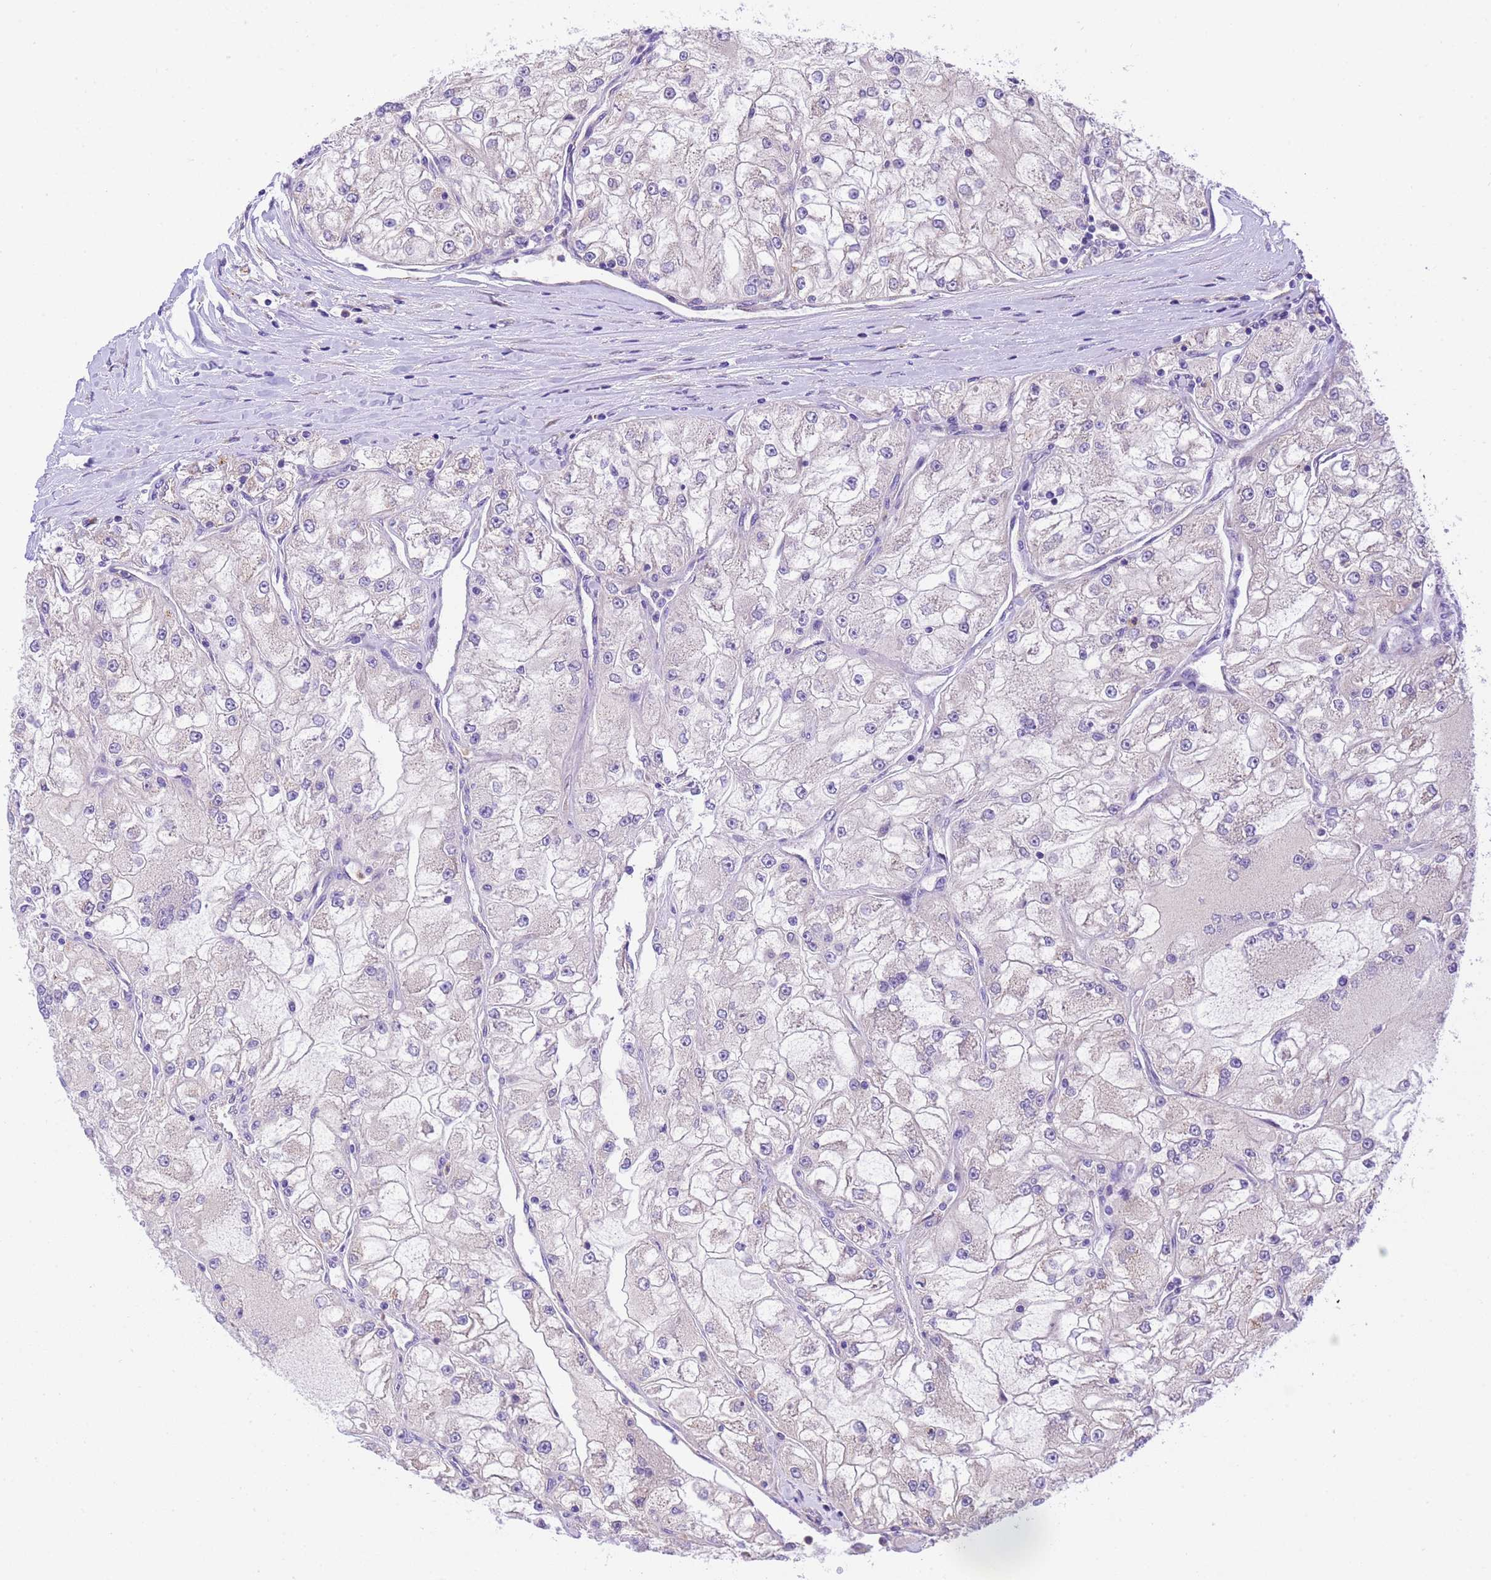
{"staining": {"intensity": "negative", "quantity": "none", "location": "none"}, "tissue": "renal cancer", "cell_type": "Tumor cells", "image_type": "cancer", "snomed": [{"axis": "morphology", "description": "Adenocarcinoma, NOS"}, {"axis": "topography", "description": "Kidney"}], "caption": "An image of adenocarcinoma (renal) stained for a protein reveals no brown staining in tumor cells.", "gene": "RHBDD3", "patient": {"sex": "female", "age": 72}}